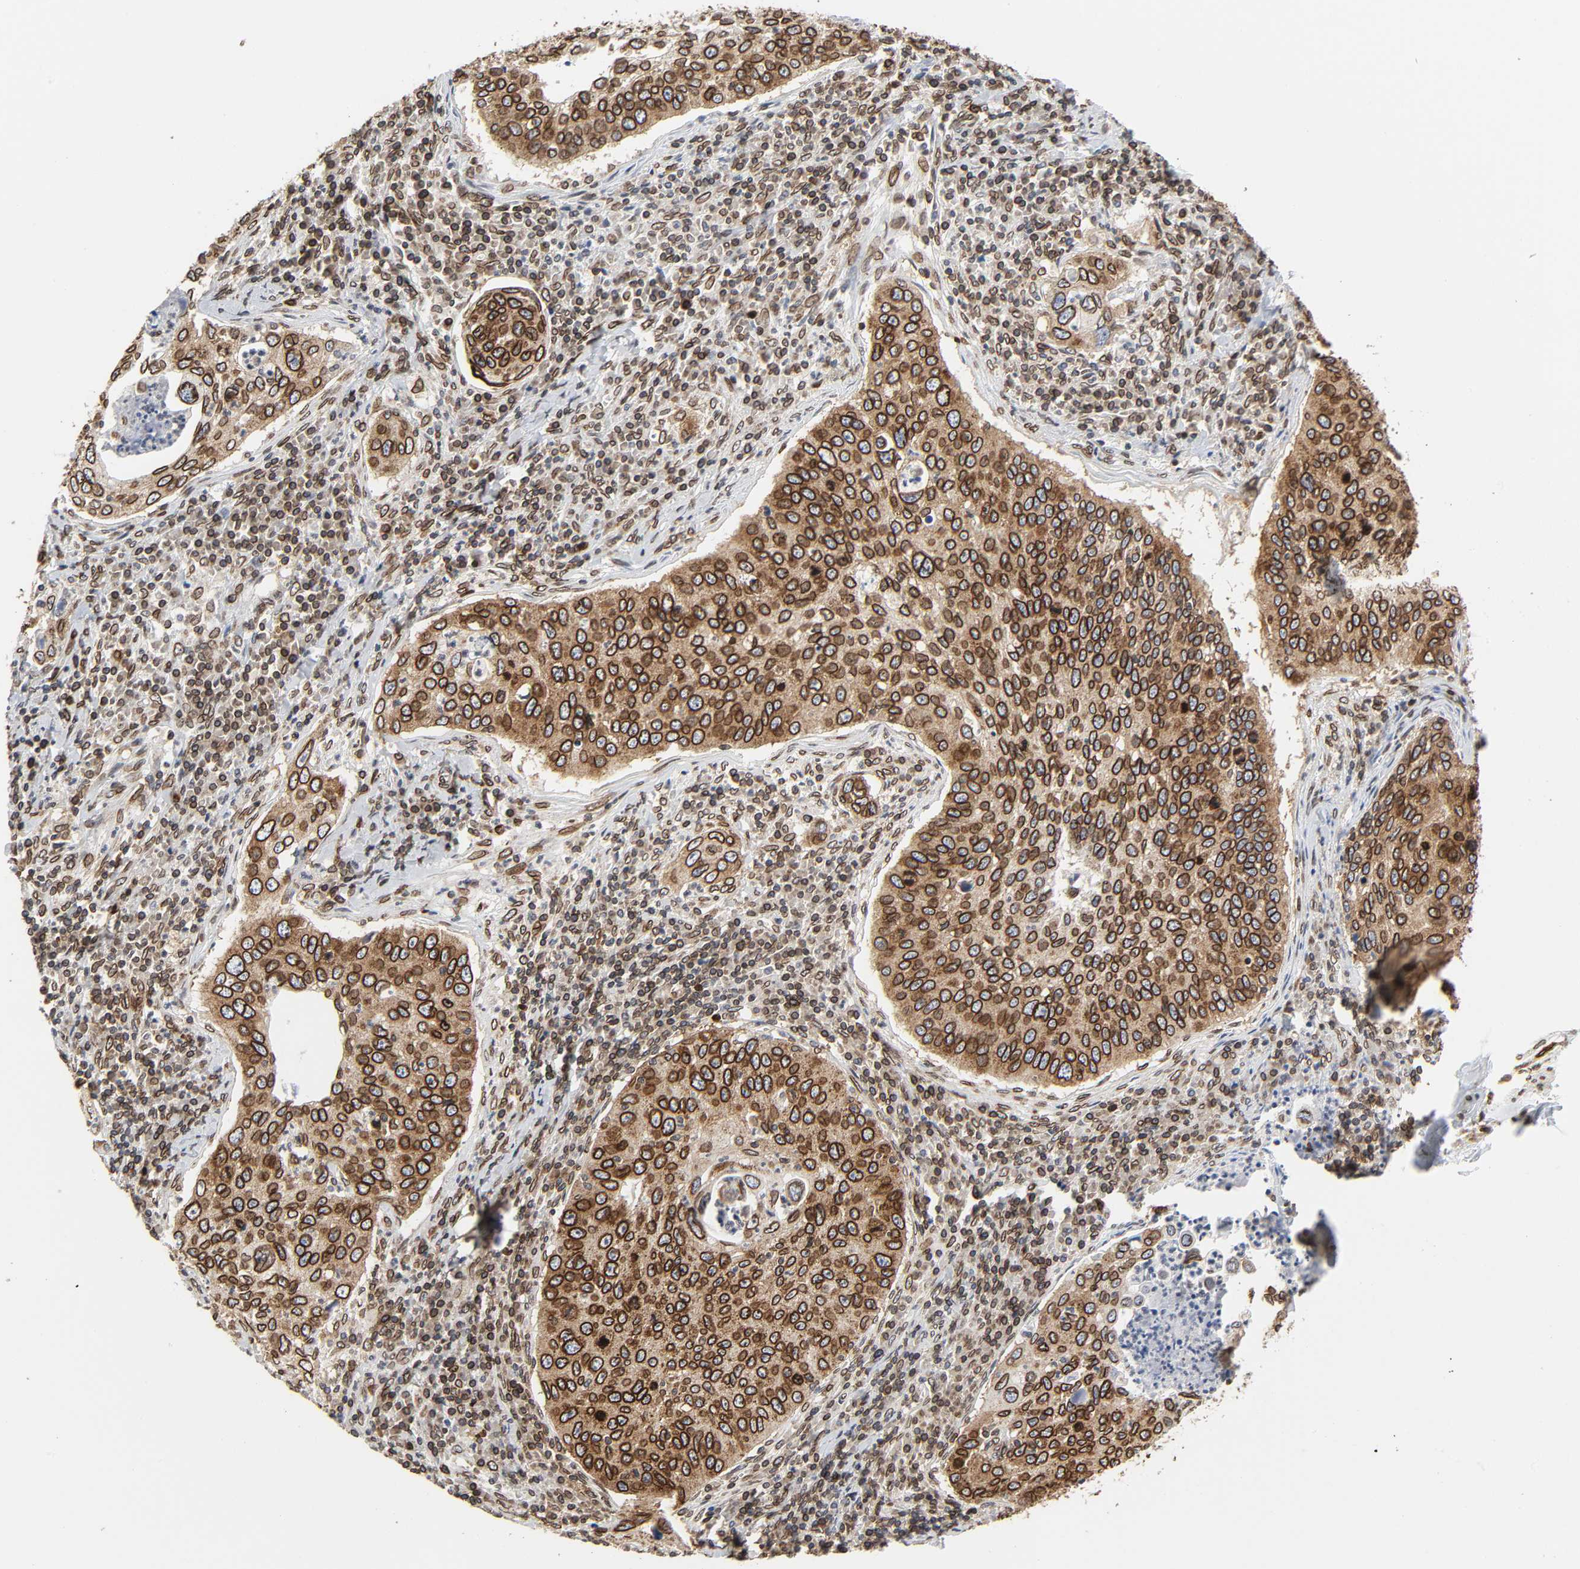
{"staining": {"intensity": "strong", "quantity": ">75%", "location": "cytoplasmic/membranous,nuclear"}, "tissue": "cervical cancer", "cell_type": "Tumor cells", "image_type": "cancer", "snomed": [{"axis": "morphology", "description": "Squamous cell carcinoma, NOS"}, {"axis": "topography", "description": "Cervix"}], "caption": "A histopathology image of cervical cancer (squamous cell carcinoma) stained for a protein demonstrates strong cytoplasmic/membranous and nuclear brown staining in tumor cells.", "gene": "RANGAP1", "patient": {"sex": "female", "age": 53}}